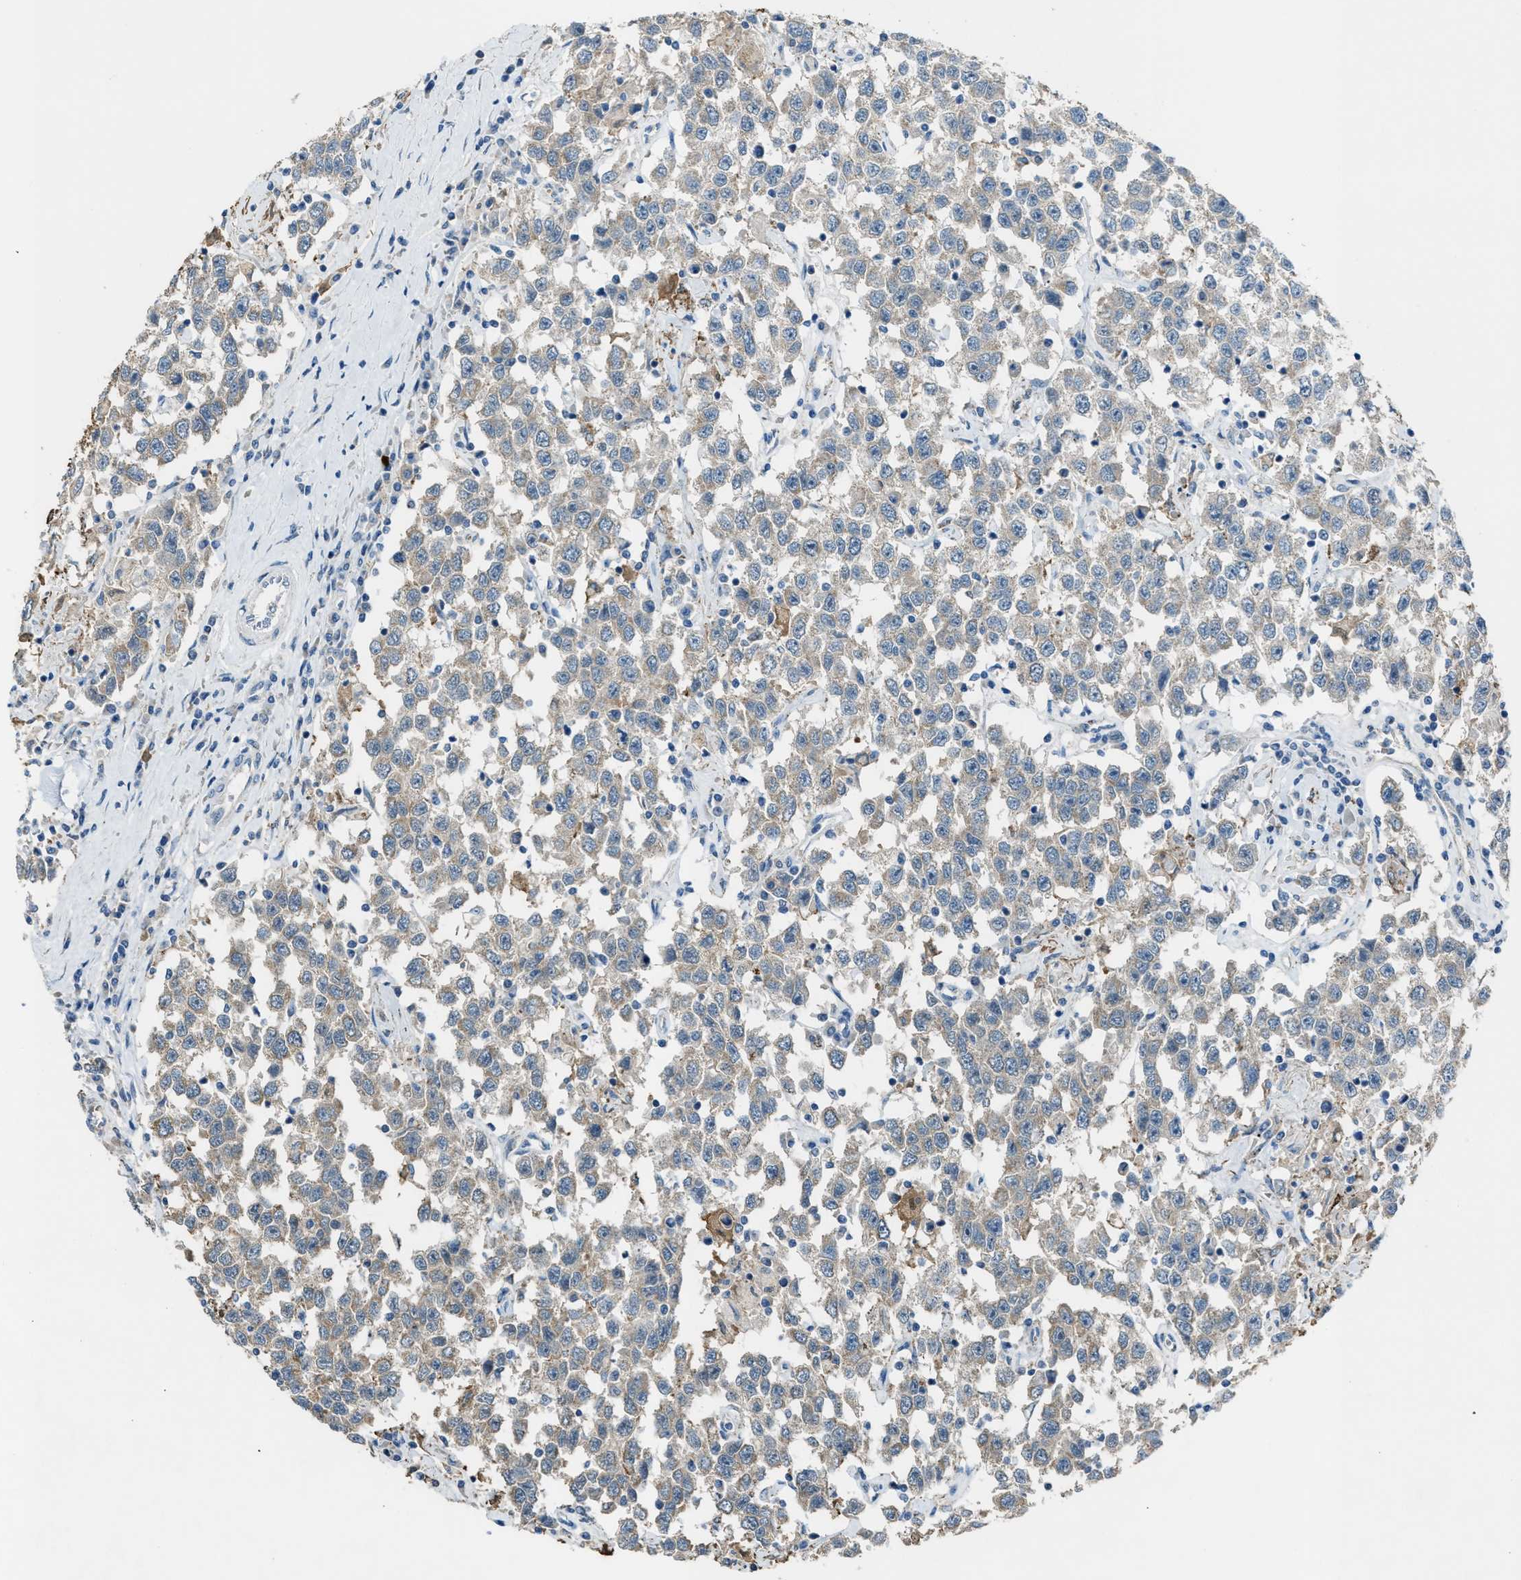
{"staining": {"intensity": "weak", "quantity": "25%-75%", "location": "cytoplasmic/membranous"}, "tissue": "testis cancer", "cell_type": "Tumor cells", "image_type": "cancer", "snomed": [{"axis": "morphology", "description": "Seminoma, NOS"}, {"axis": "topography", "description": "Testis"}], "caption": "Testis seminoma stained with a protein marker reveals weak staining in tumor cells.", "gene": "CDON", "patient": {"sex": "male", "age": 41}}